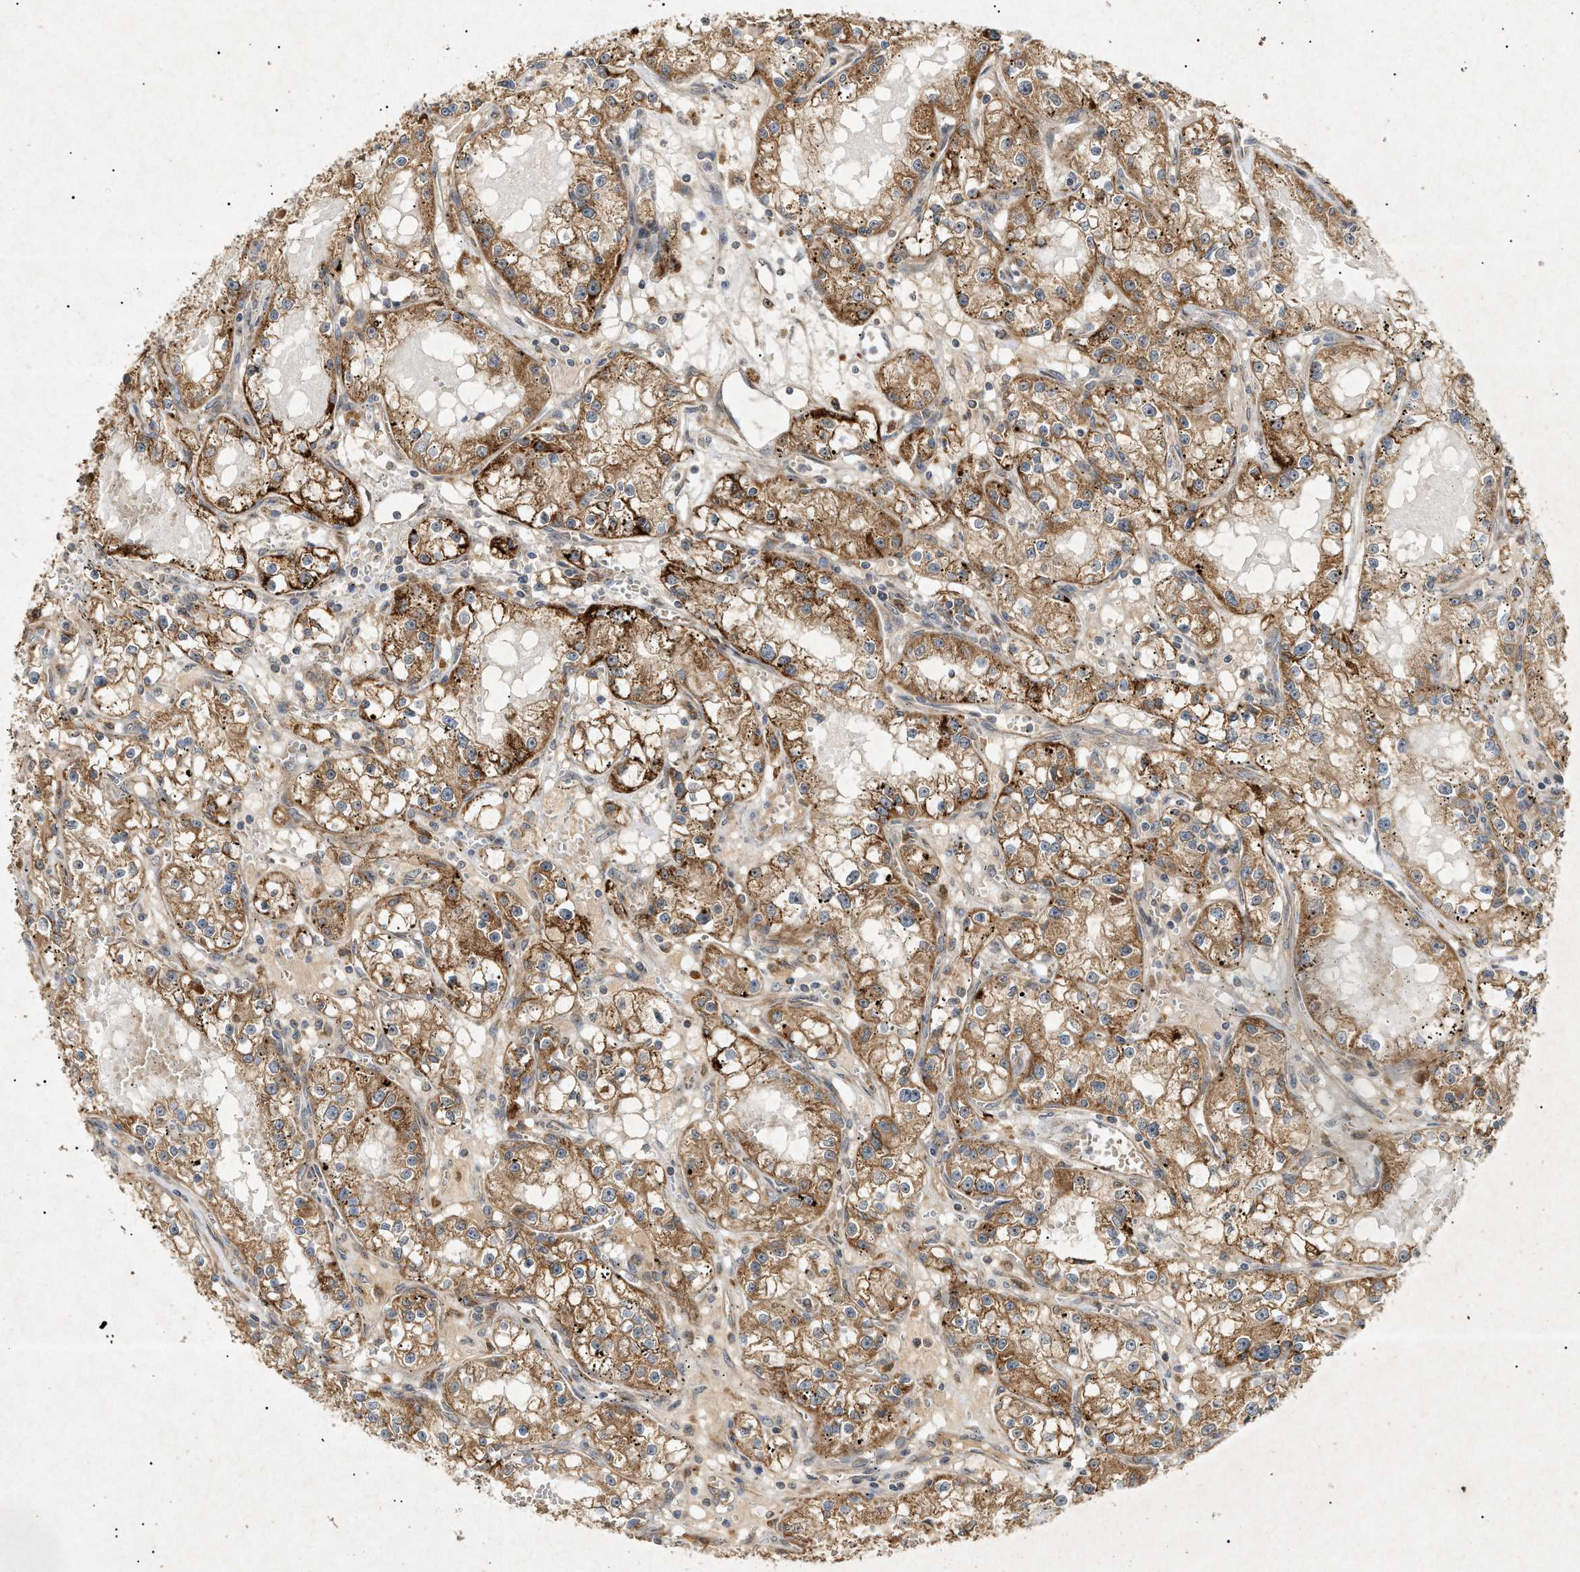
{"staining": {"intensity": "moderate", "quantity": ">75%", "location": "cytoplasmic/membranous"}, "tissue": "renal cancer", "cell_type": "Tumor cells", "image_type": "cancer", "snomed": [{"axis": "morphology", "description": "Adenocarcinoma, NOS"}, {"axis": "topography", "description": "Kidney"}], "caption": "This is a histology image of IHC staining of renal cancer, which shows moderate positivity in the cytoplasmic/membranous of tumor cells.", "gene": "MTCH1", "patient": {"sex": "male", "age": 56}}